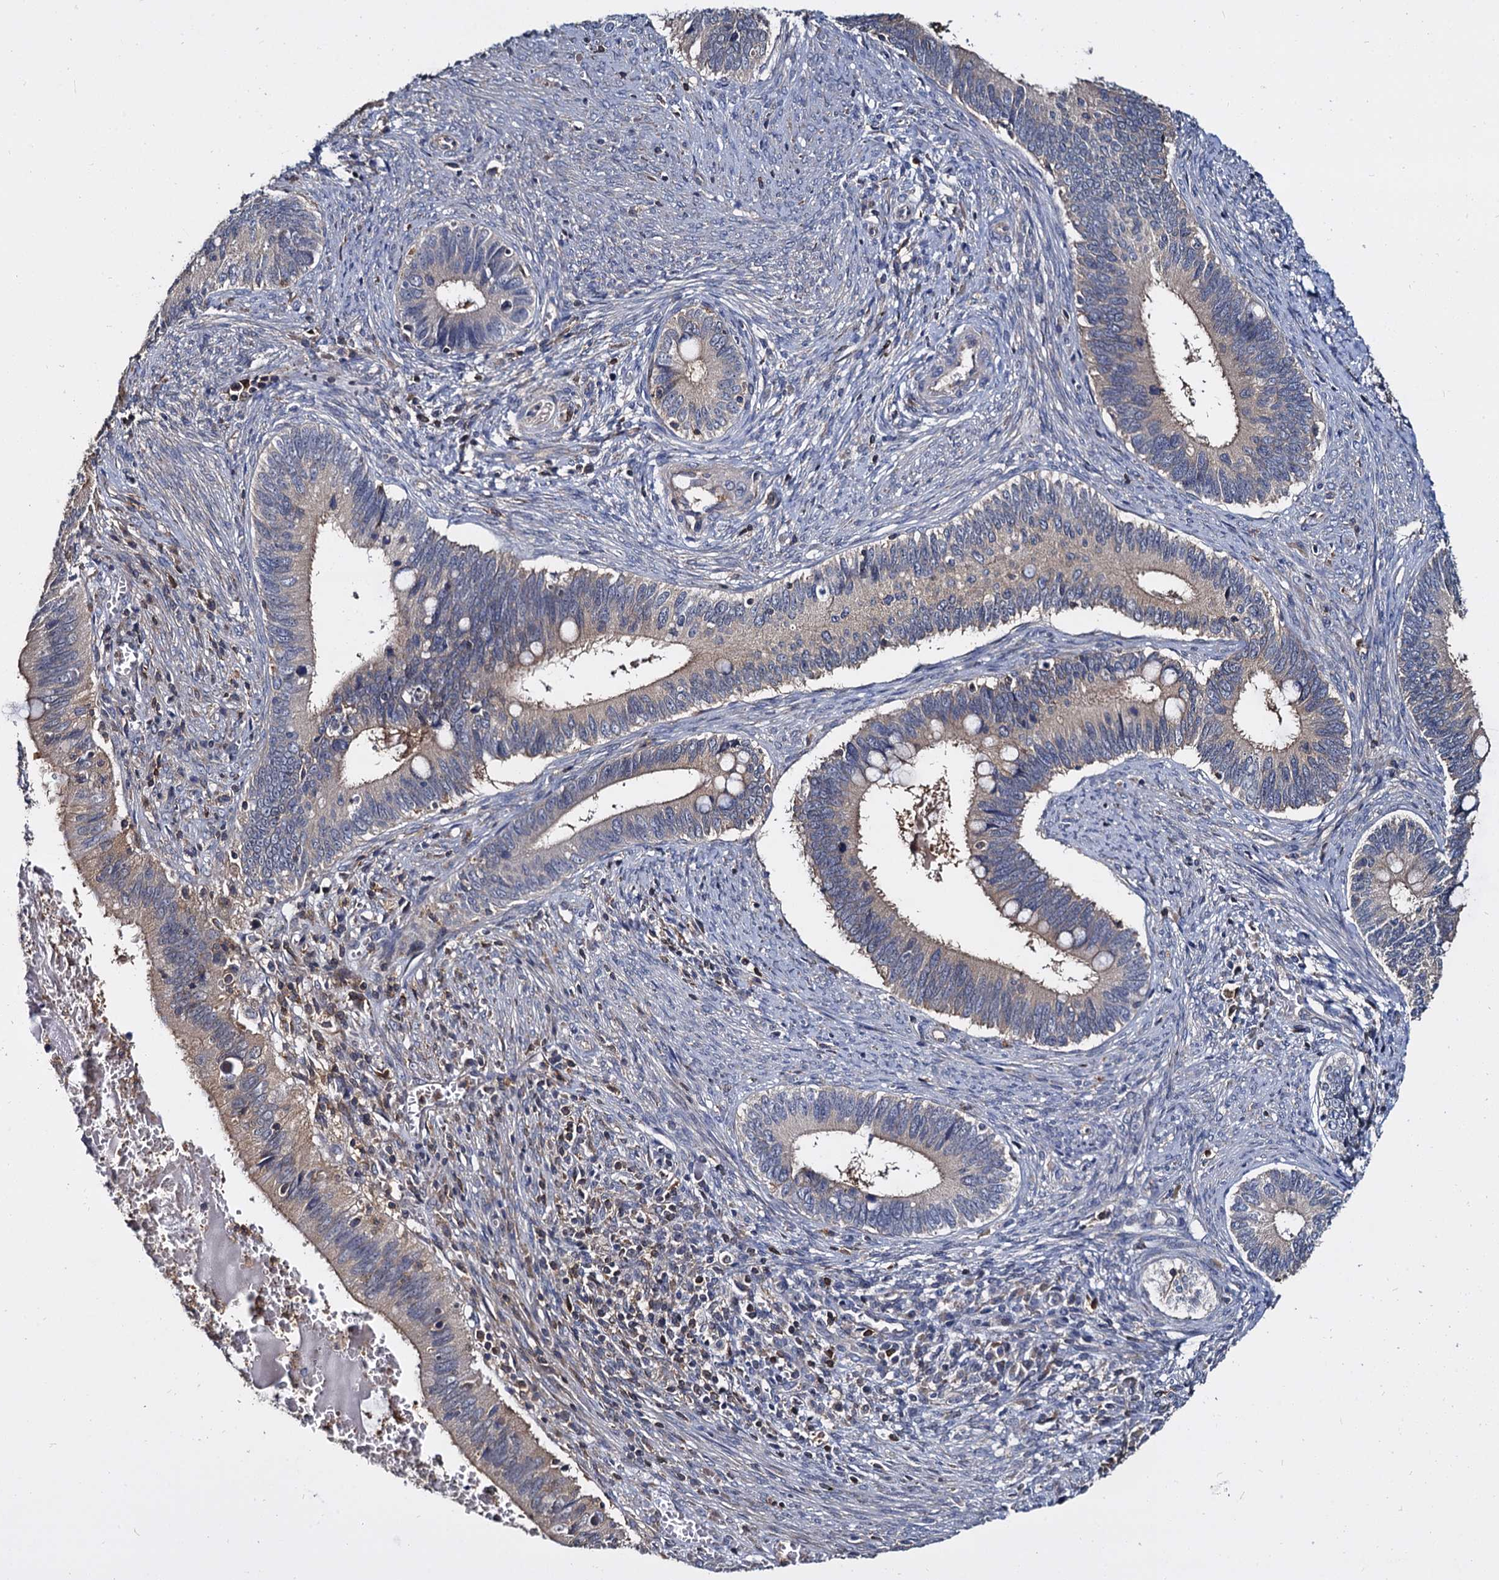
{"staining": {"intensity": "weak", "quantity": "<25%", "location": "cytoplasmic/membranous"}, "tissue": "cervical cancer", "cell_type": "Tumor cells", "image_type": "cancer", "snomed": [{"axis": "morphology", "description": "Adenocarcinoma, NOS"}, {"axis": "topography", "description": "Cervix"}], "caption": "An immunohistochemistry (IHC) photomicrograph of cervical adenocarcinoma is shown. There is no staining in tumor cells of cervical adenocarcinoma. The staining was performed using DAB (3,3'-diaminobenzidine) to visualize the protein expression in brown, while the nuclei were stained in blue with hematoxylin (Magnification: 20x).", "gene": "ANKRD13A", "patient": {"sex": "female", "age": 42}}